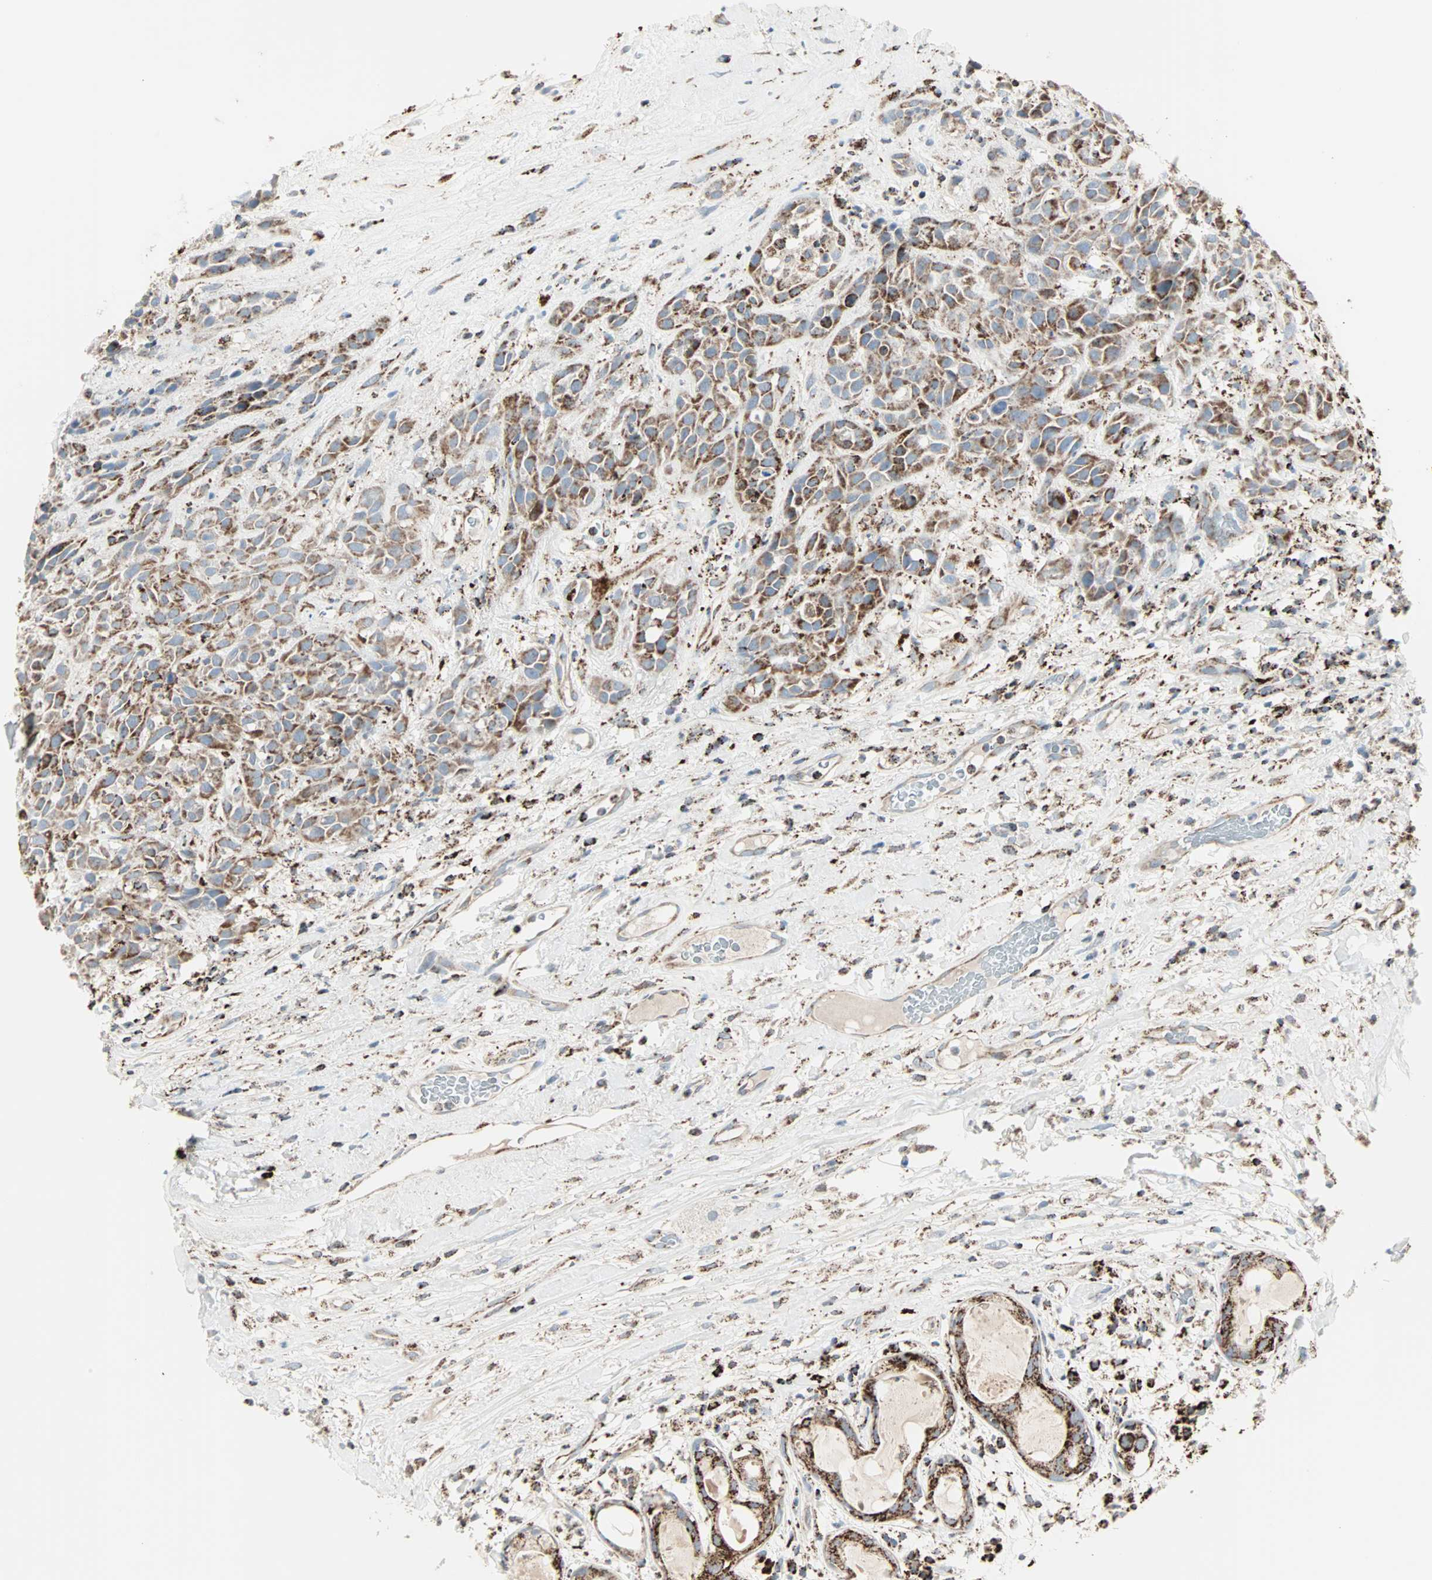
{"staining": {"intensity": "moderate", "quantity": ">75%", "location": "cytoplasmic/membranous"}, "tissue": "head and neck cancer", "cell_type": "Tumor cells", "image_type": "cancer", "snomed": [{"axis": "morphology", "description": "Normal tissue, NOS"}, {"axis": "morphology", "description": "Squamous cell carcinoma, NOS"}, {"axis": "topography", "description": "Cartilage tissue"}, {"axis": "topography", "description": "Head-Neck"}], "caption": "Head and neck squamous cell carcinoma stained for a protein demonstrates moderate cytoplasmic/membranous positivity in tumor cells.", "gene": "IDH2", "patient": {"sex": "male", "age": 62}}